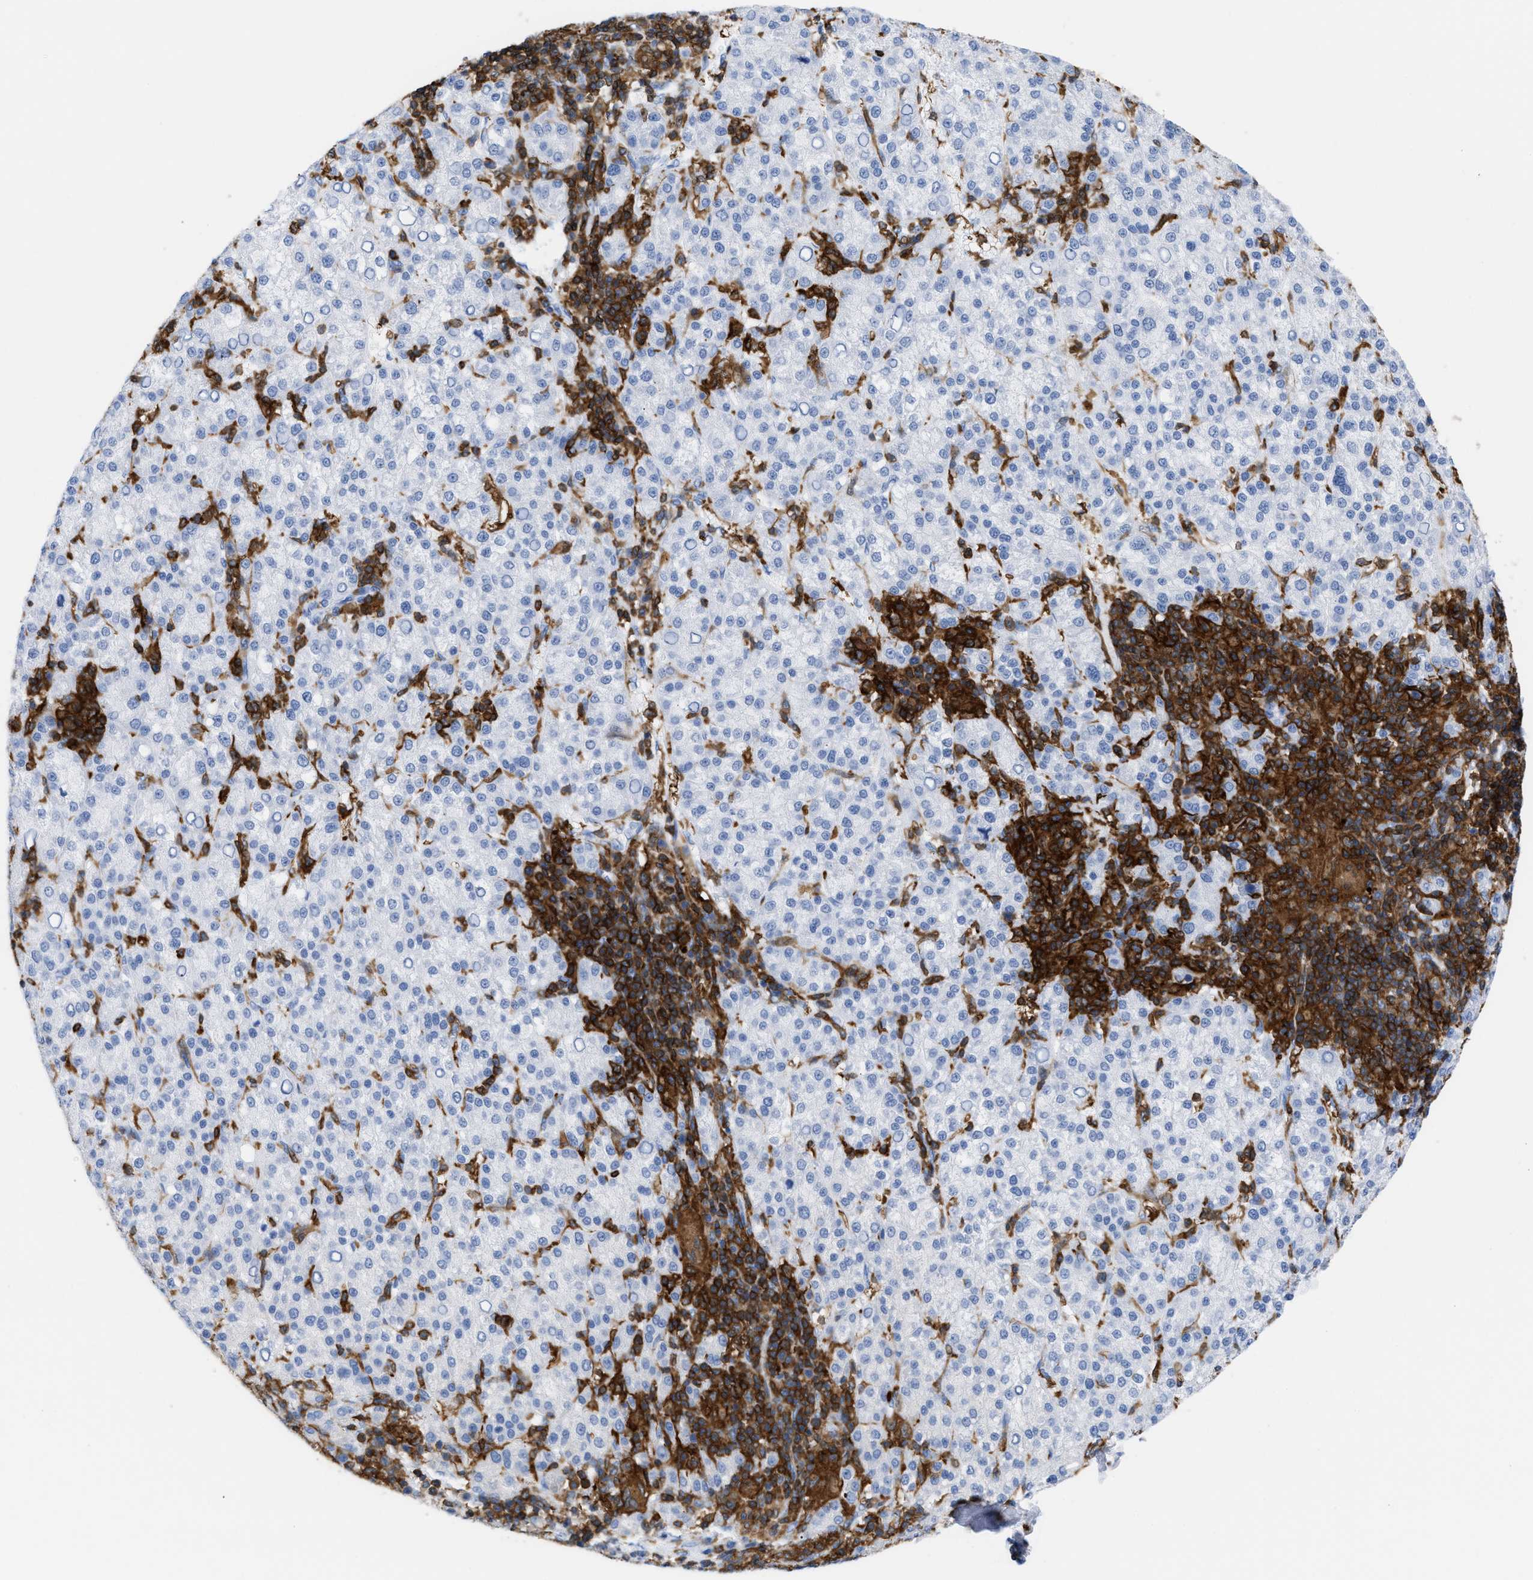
{"staining": {"intensity": "negative", "quantity": "none", "location": "none"}, "tissue": "liver cancer", "cell_type": "Tumor cells", "image_type": "cancer", "snomed": [{"axis": "morphology", "description": "Carcinoma, Hepatocellular, NOS"}, {"axis": "topography", "description": "Liver"}], "caption": "Tumor cells show no significant positivity in liver cancer (hepatocellular carcinoma).", "gene": "LCP1", "patient": {"sex": "female", "age": 58}}